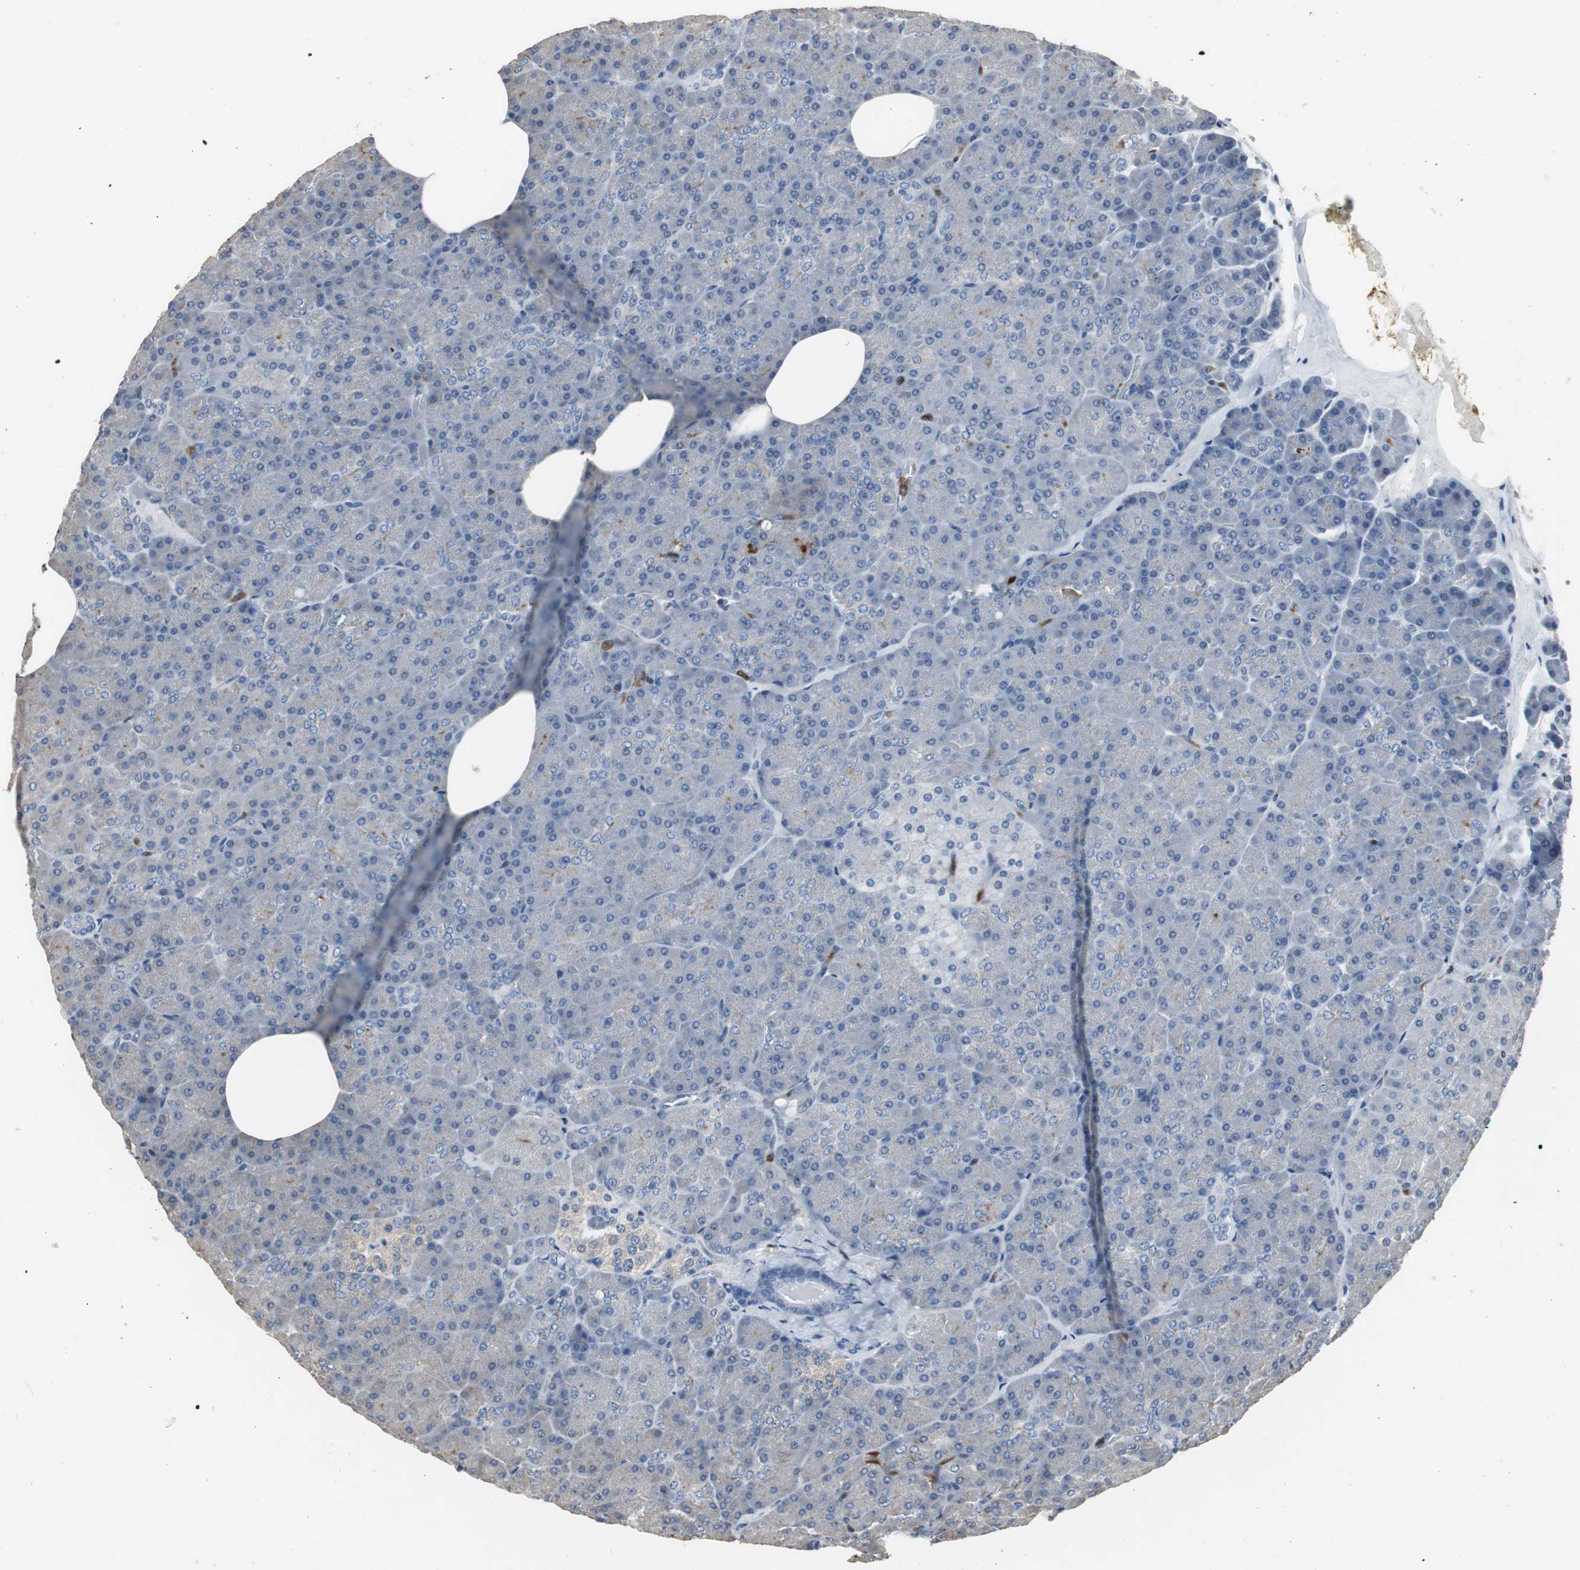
{"staining": {"intensity": "negative", "quantity": "none", "location": "none"}, "tissue": "pancreas", "cell_type": "Exocrine glandular cells", "image_type": "normal", "snomed": [{"axis": "morphology", "description": "Normal tissue, NOS"}, {"axis": "topography", "description": "Pancreas"}], "caption": "Immunohistochemistry photomicrograph of benign human pancreas stained for a protein (brown), which demonstrates no staining in exocrine glandular cells.", "gene": "NCF2", "patient": {"sex": "female", "age": 35}}